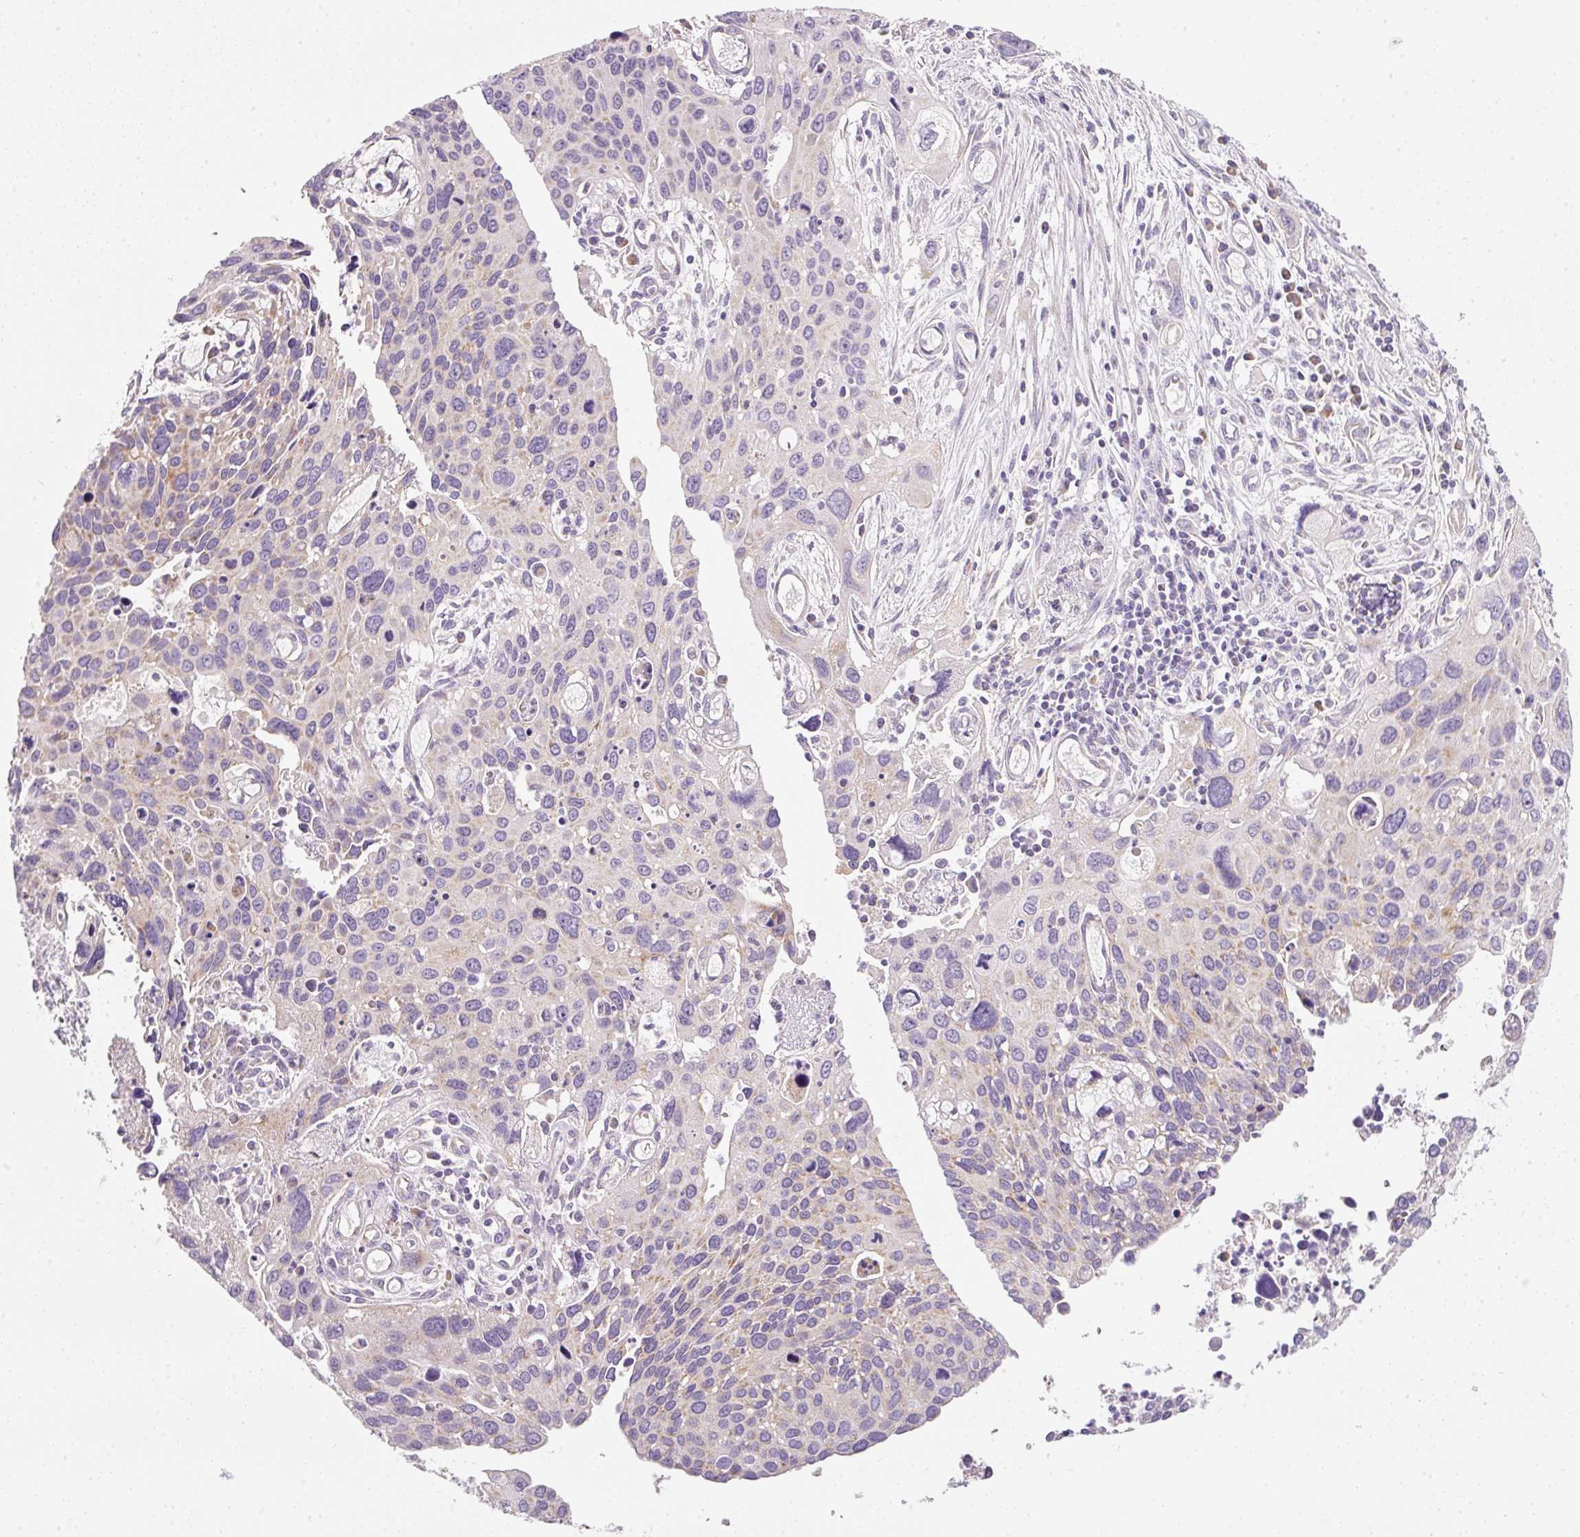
{"staining": {"intensity": "moderate", "quantity": "<25%", "location": "cytoplasmic/membranous"}, "tissue": "cervical cancer", "cell_type": "Tumor cells", "image_type": "cancer", "snomed": [{"axis": "morphology", "description": "Squamous cell carcinoma, NOS"}, {"axis": "topography", "description": "Cervix"}], "caption": "Protein analysis of cervical cancer (squamous cell carcinoma) tissue exhibits moderate cytoplasmic/membranous expression in approximately <25% of tumor cells. Nuclei are stained in blue.", "gene": "NDUFA1", "patient": {"sex": "female", "age": 55}}